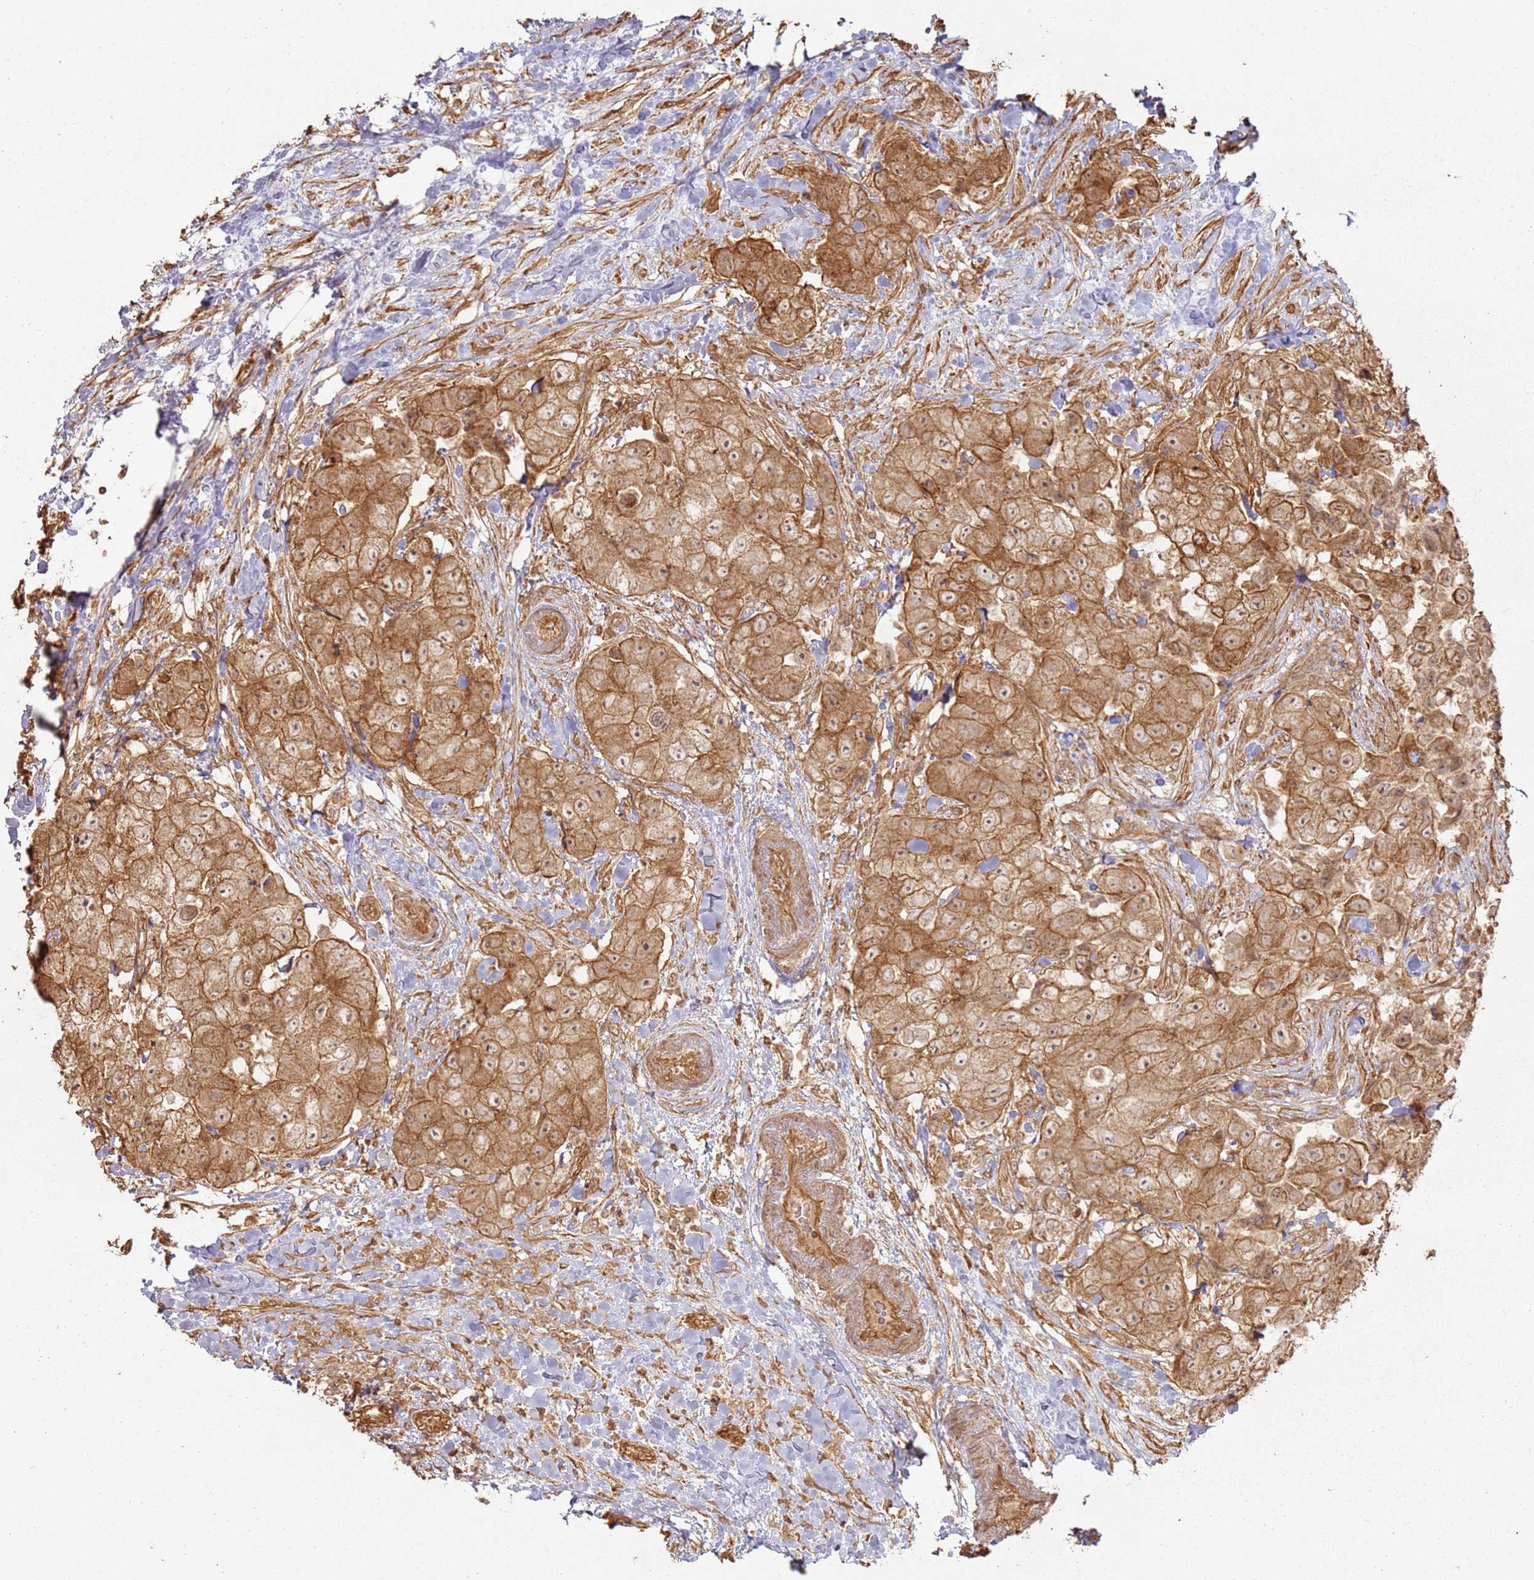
{"staining": {"intensity": "moderate", "quantity": ">75%", "location": "cytoplasmic/membranous"}, "tissue": "breast cancer", "cell_type": "Tumor cells", "image_type": "cancer", "snomed": [{"axis": "morphology", "description": "Normal tissue, NOS"}, {"axis": "morphology", "description": "Duct carcinoma"}, {"axis": "topography", "description": "Breast"}], "caption": "Immunohistochemical staining of human breast cancer (intraductal carcinoma) demonstrates medium levels of moderate cytoplasmic/membranous positivity in approximately >75% of tumor cells. The staining was performed using DAB (3,3'-diaminobenzidine), with brown indicating positive protein expression. Nuclei are stained blue with hematoxylin.", "gene": "ZNF776", "patient": {"sex": "female", "age": 62}}